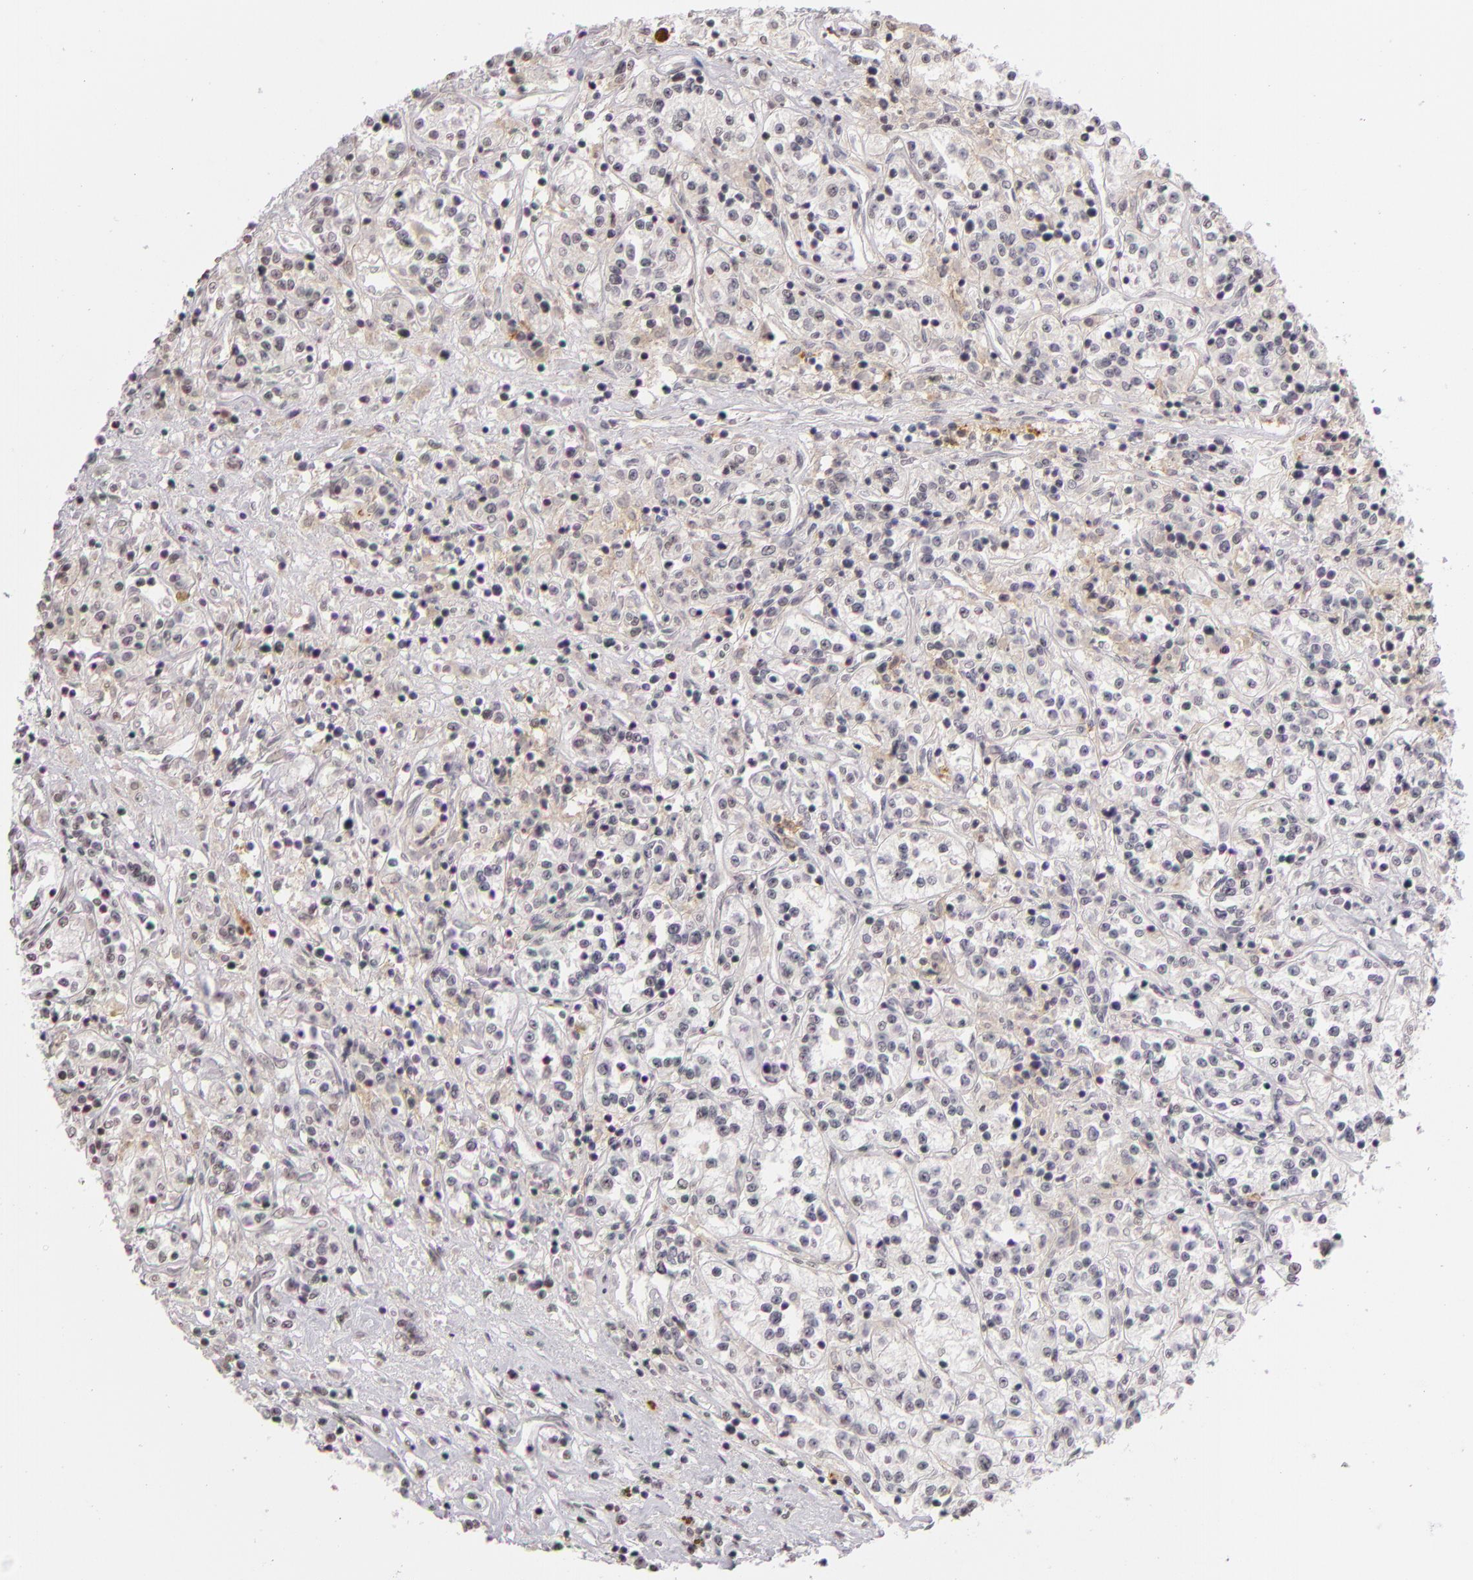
{"staining": {"intensity": "weak", "quantity": "25%-75%", "location": "cytoplasmic/membranous"}, "tissue": "renal cancer", "cell_type": "Tumor cells", "image_type": "cancer", "snomed": [{"axis": "morphology", "description": "Adenocarcinoma, NOS"}, {"axis": "topography", "description": "Kidney"}], "caption": "Immunohistochemistry micrograph of neoplastic tissue: human renal cancer stained using immunohistochemistry (IHC) exhibits low levels of weak protein expression localized specifically in the cytoplasmic/membranous of tumor cells, appearing as a cytoplasmic/membranous brown color.", "gene": "CD40", "patient": {"sex": "female", "age": 76}}